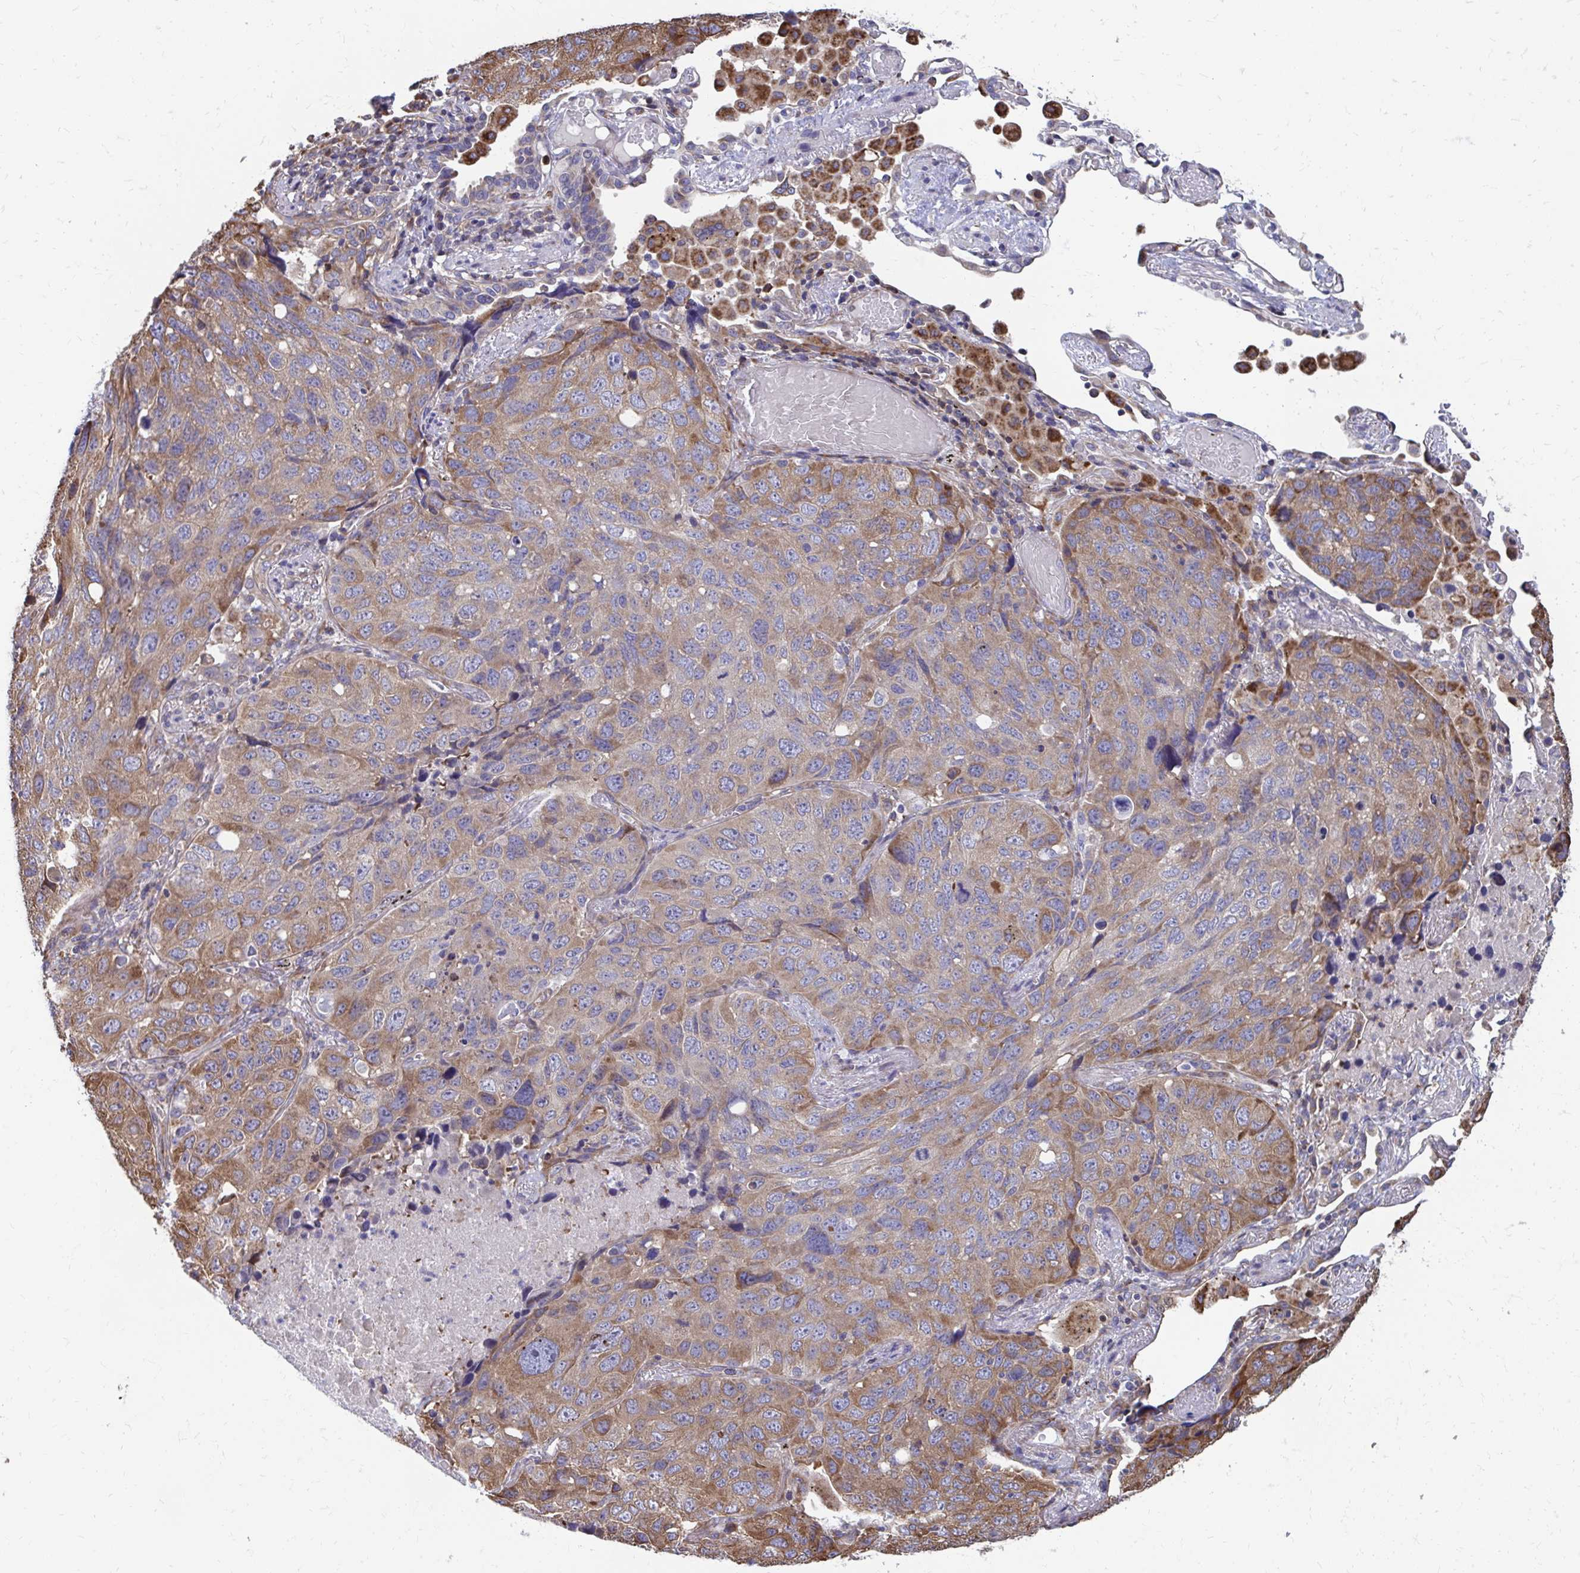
{"staining": {"intensity": "moderate", "quantity": "25%-75%", "location": "cytoplasmic/membranous"}, "tissue": "lung cancer", "cell_type": "Tumor cells", "image_type": "cancer", "snomed": [{"axis": "morphology", "description": "Squamous cell carcinoma, NOS"}, {"axis": "topography", "description": "Lung"}], "caption": "This histopathology image demonstrates immunohistochemistry staining of lung cancer (squamous cell carcinoma), with medium moderate cytoplasmic/membranous positivity in about 25%-75% of tumor cells.", "gene": "ZNF778", "patient": {"sex": "male", "age": 60}}